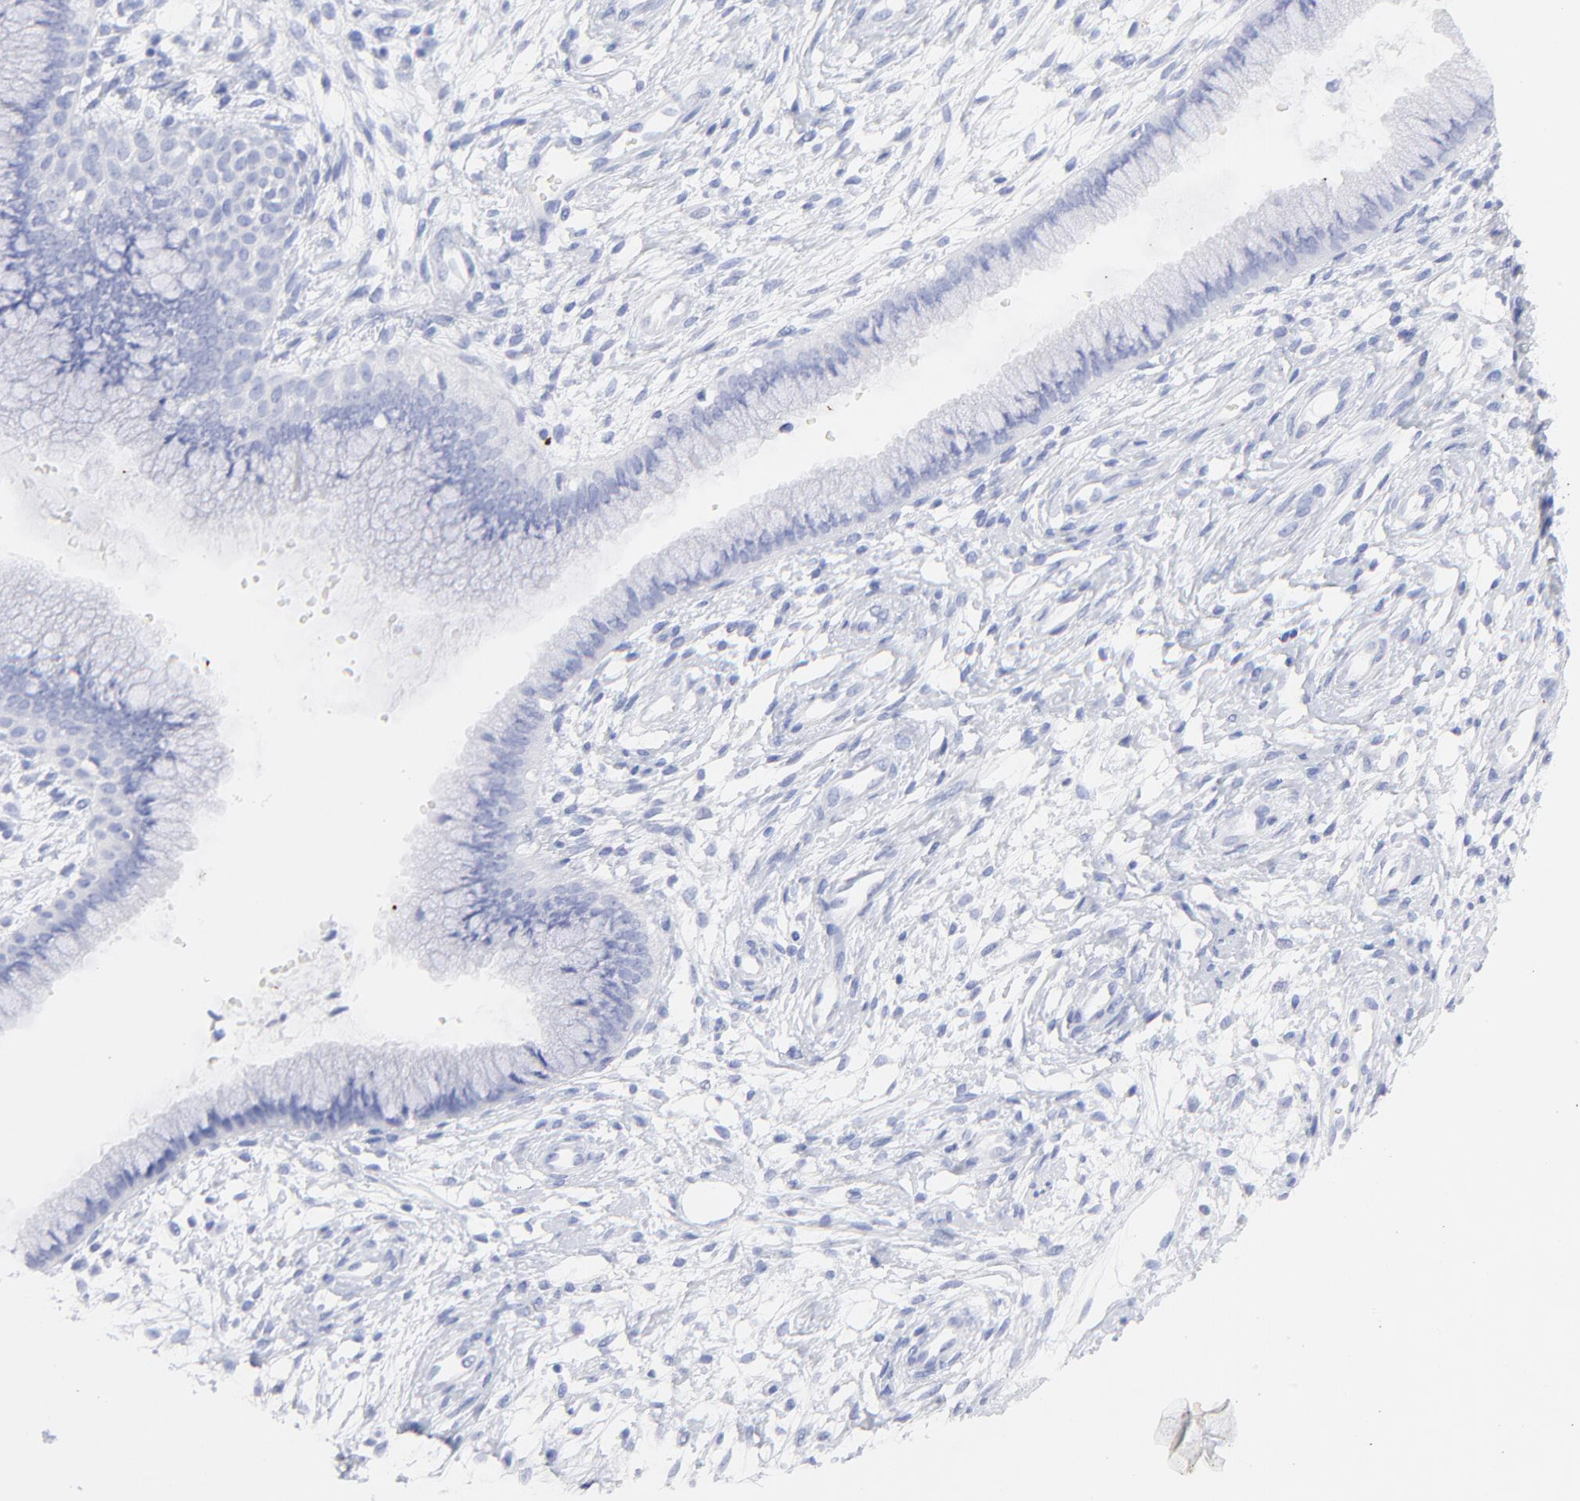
{"staining": {"intensity": "negative", "quantity": "none", "location": "none"}, "tissue": "cervix", "cell_type": "Glandular cells", "image_type": "normal", "snomed": [{"axis": "morphology", "description": "Normal tissue, NOS"}, {"axis": "topography", "description": "Cervix"}], "caption": "Glandular cells show no significant staining in benign cervix. Nuclei are stained in blue.", "gene": "S100A12", "patient": {"sex": "female", "age": 39}}